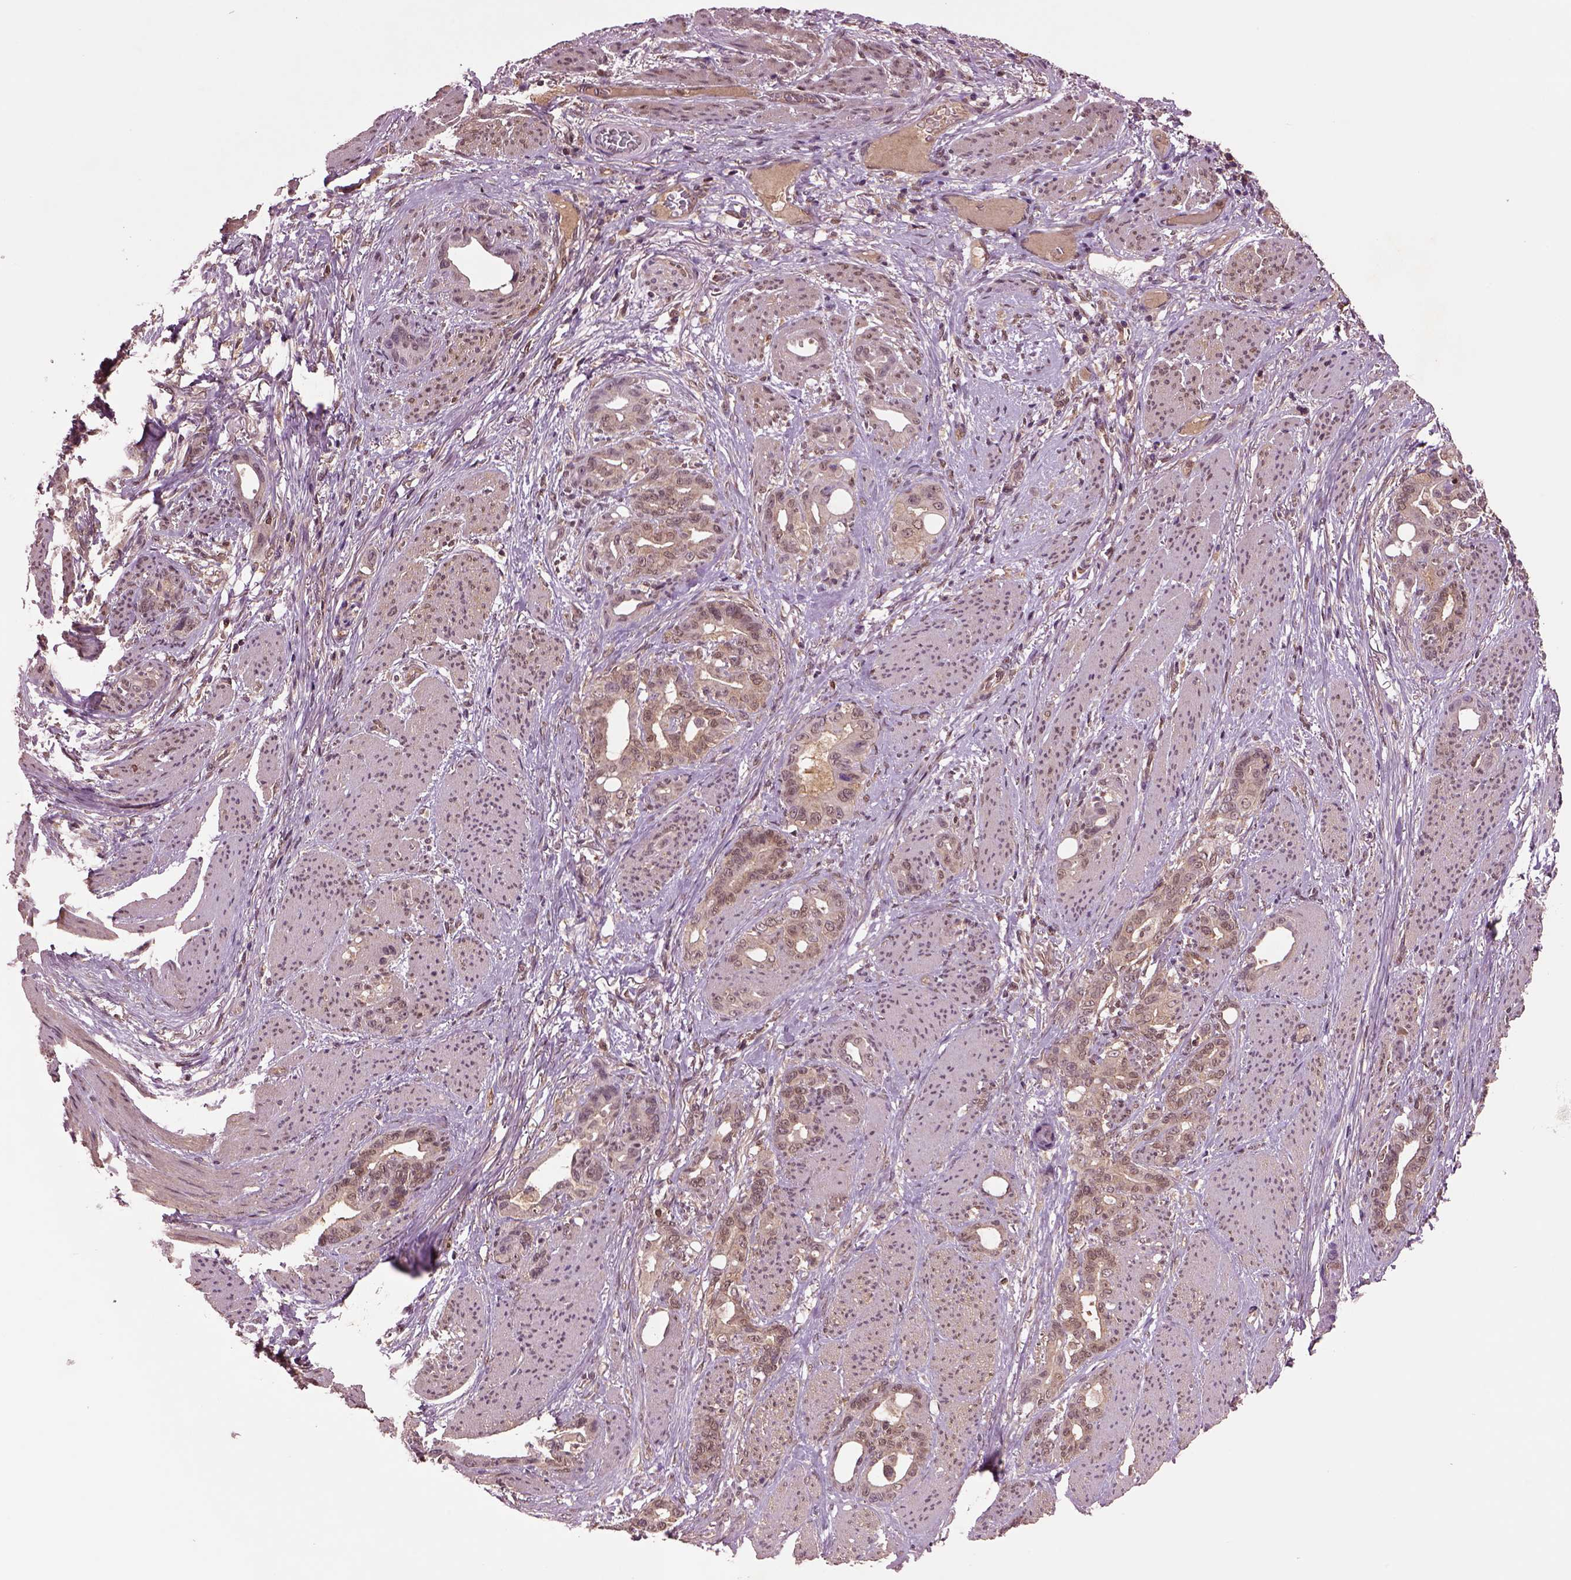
{"staining": {"intensity": "moderate", "quantity": ">75%", "location": "cytoplasmic/membranous"}, "tissue": "stomach cancer", "cell_type": "Tumor cells", "image_type": "cancer", "snomed": [{"axis": "morphology", "description": "Normal tissue, NOS"}, {"axis": "morphology", "description": "Adenocarcinoma, NOS"}, {"axis": "topography", "description": "Esophagus"}, {"axis": "topography", "description": "Stomach, upper"}], "caption": "Adenocarcinoma (stomach) was stained to show a protein in brown. There is medium levels of moderate cytoplasmic/membranous expression in about >75% of tumor cells. Using DAB (brown) and hematoxylin (blue) stains, captured at high magnification using brightfield microscopy.", "gene": "MDP1", "patient": {"sex": "male", "age": 62}}